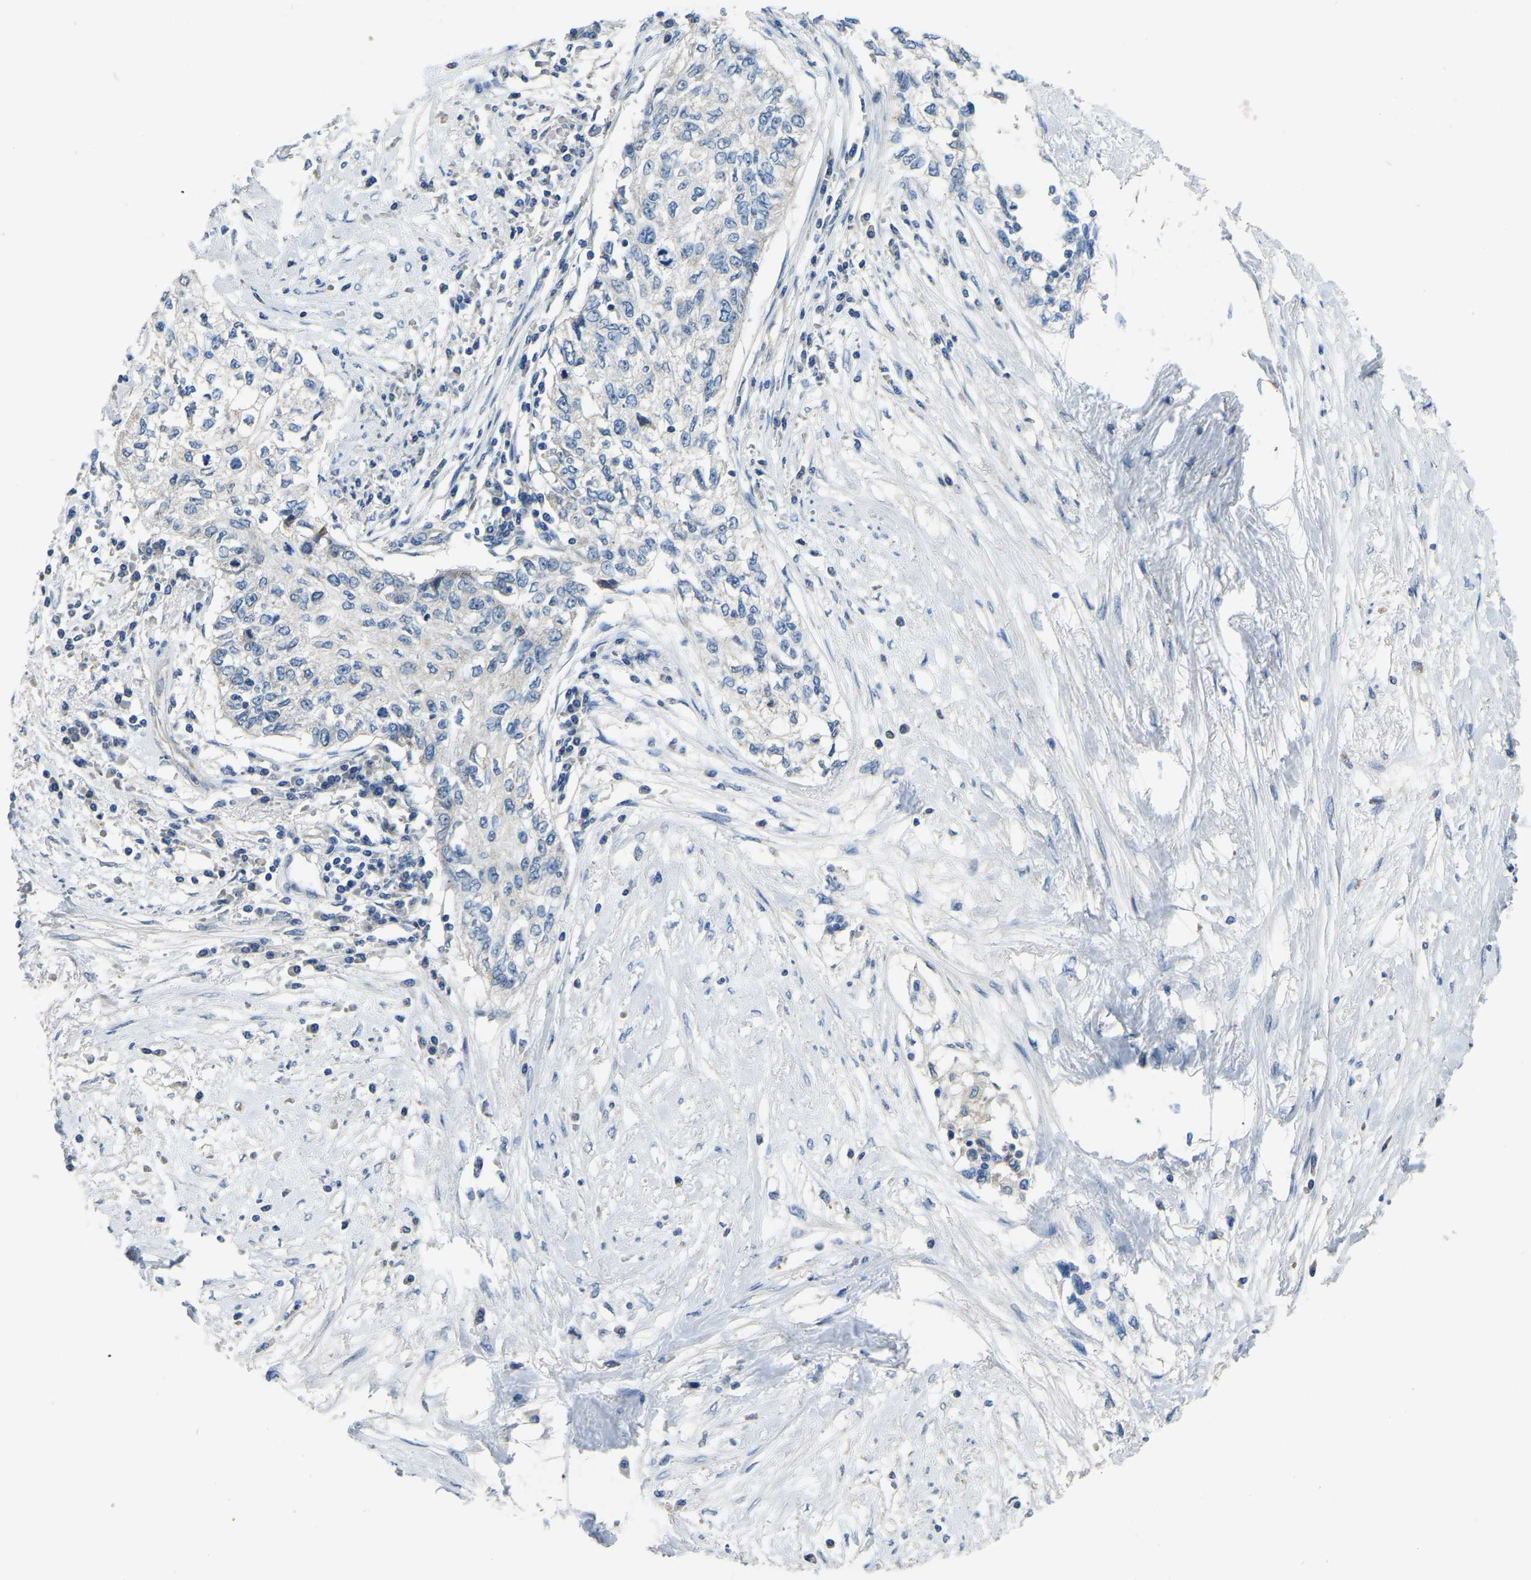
{"staining": {"intensity": "negative", "quantity": "none", "location": "none"}, "tissue": "cervical cancer", "cell_type": "Tumor cells", "image_type": "cancer", "snomed": [{"axis": "morphology", "description": "Squamous cell carcinoma, NOS"}, {"axis": "topography", "description": "Cervix"}], "caption": "Photomicrograph shows no significant protein positivity in tumor cells of cervical cancer.", "gene": "HIGD2B", "patient": {"sex": "female", "age": 57}}